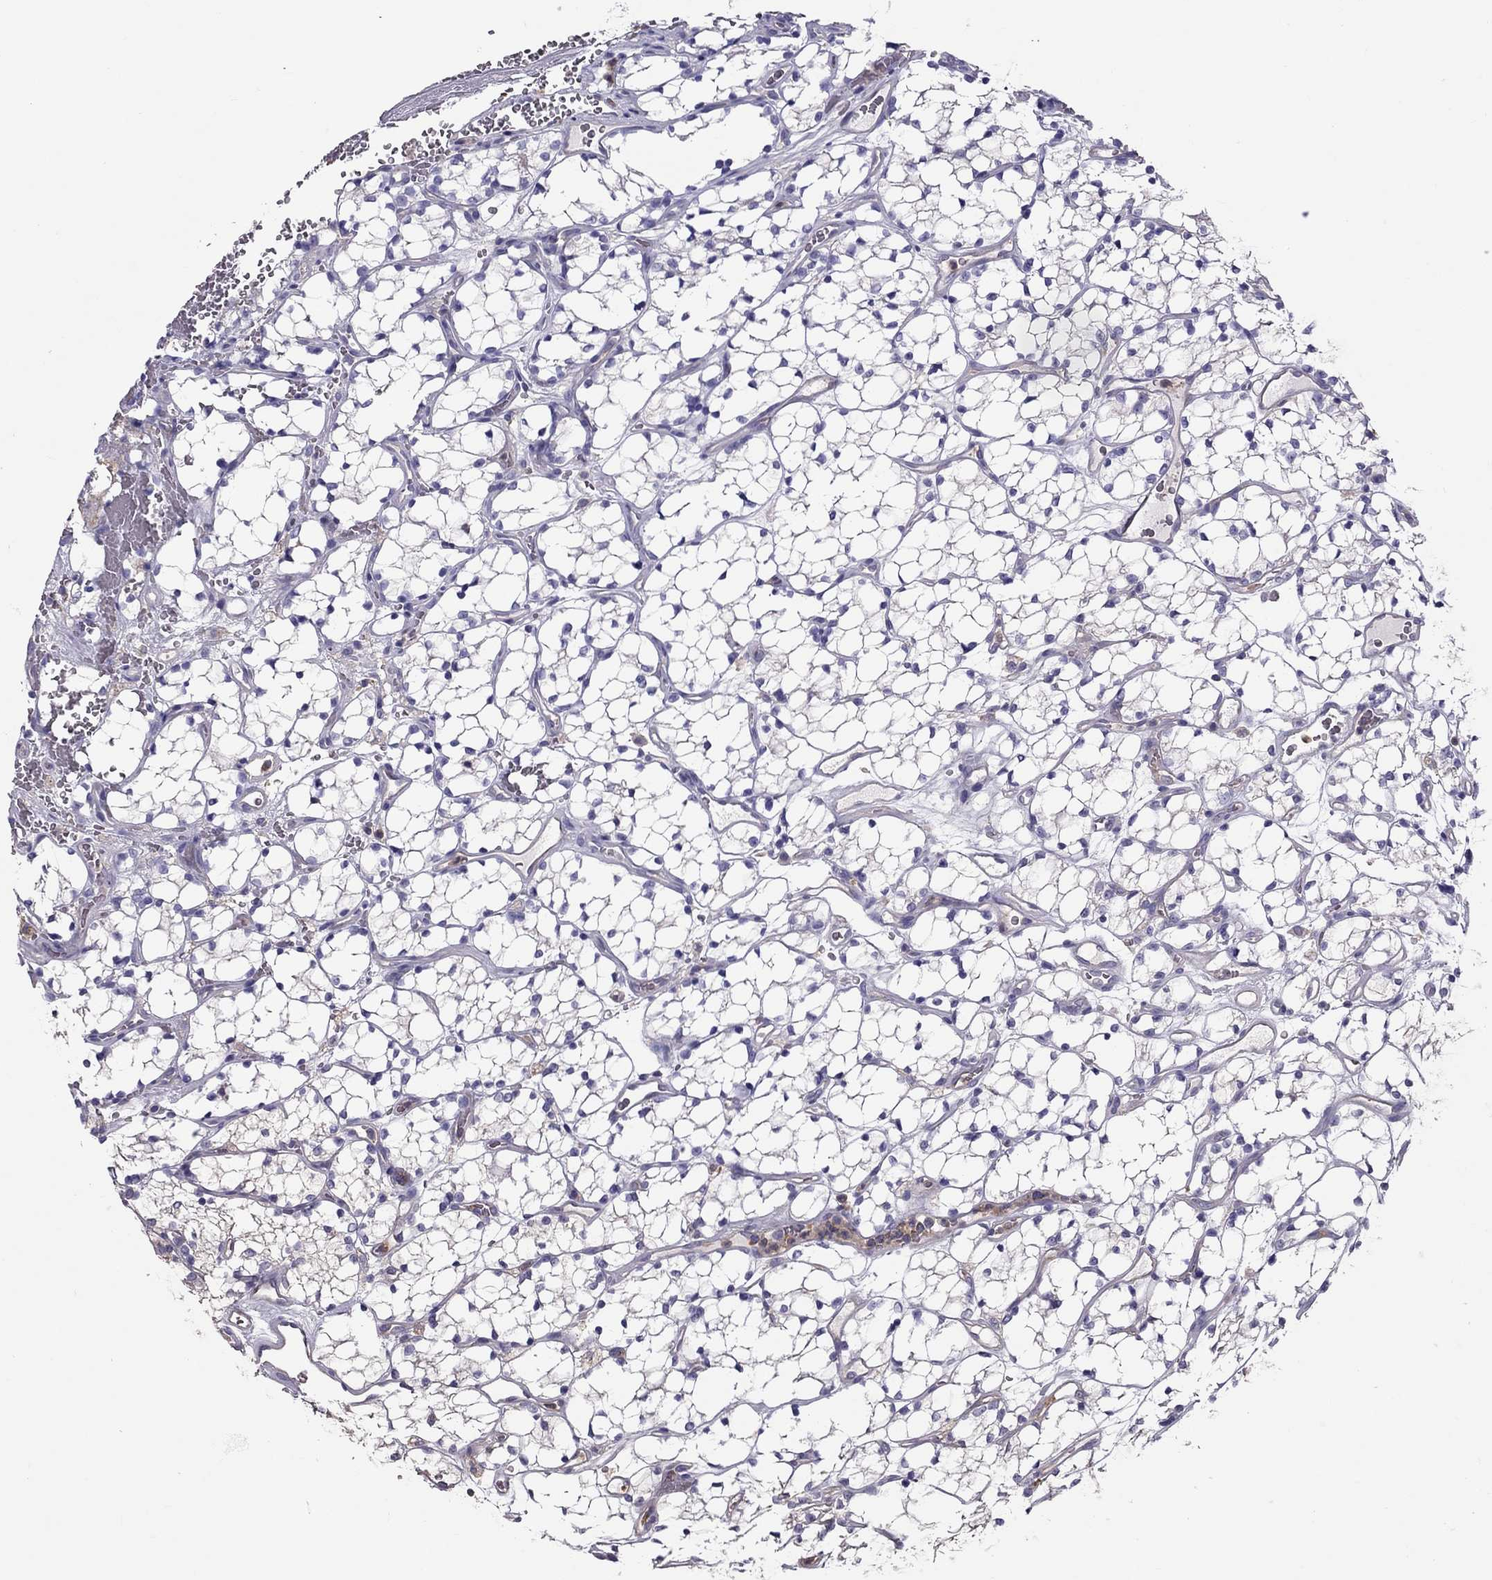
{"staining": {"intensity": "negative", "quantity": "none", "location": "none"}, "tissue": "renal cancer", "cell_type": "Tumor cells", "image_type": "cancer", "snomed": [{"axis": "morphology", "description": "Adenocarcinoma, NOS"}, {"axis": "topography", "description": "Kidney"}], "caption": "High magnification brightfield microscopy of renal adenocarcinoma stained with DAB (3,3'-diaminobenzidine) (brown) and counterstained with hematoxylin (blue): tumor cells show no significant positivity. The staining is performed using DAB brown chromogen with nuclei counter-stained in using hematoxylin.", "gene": "TEX22", "patient": {"sex": "female", "age": 69}}